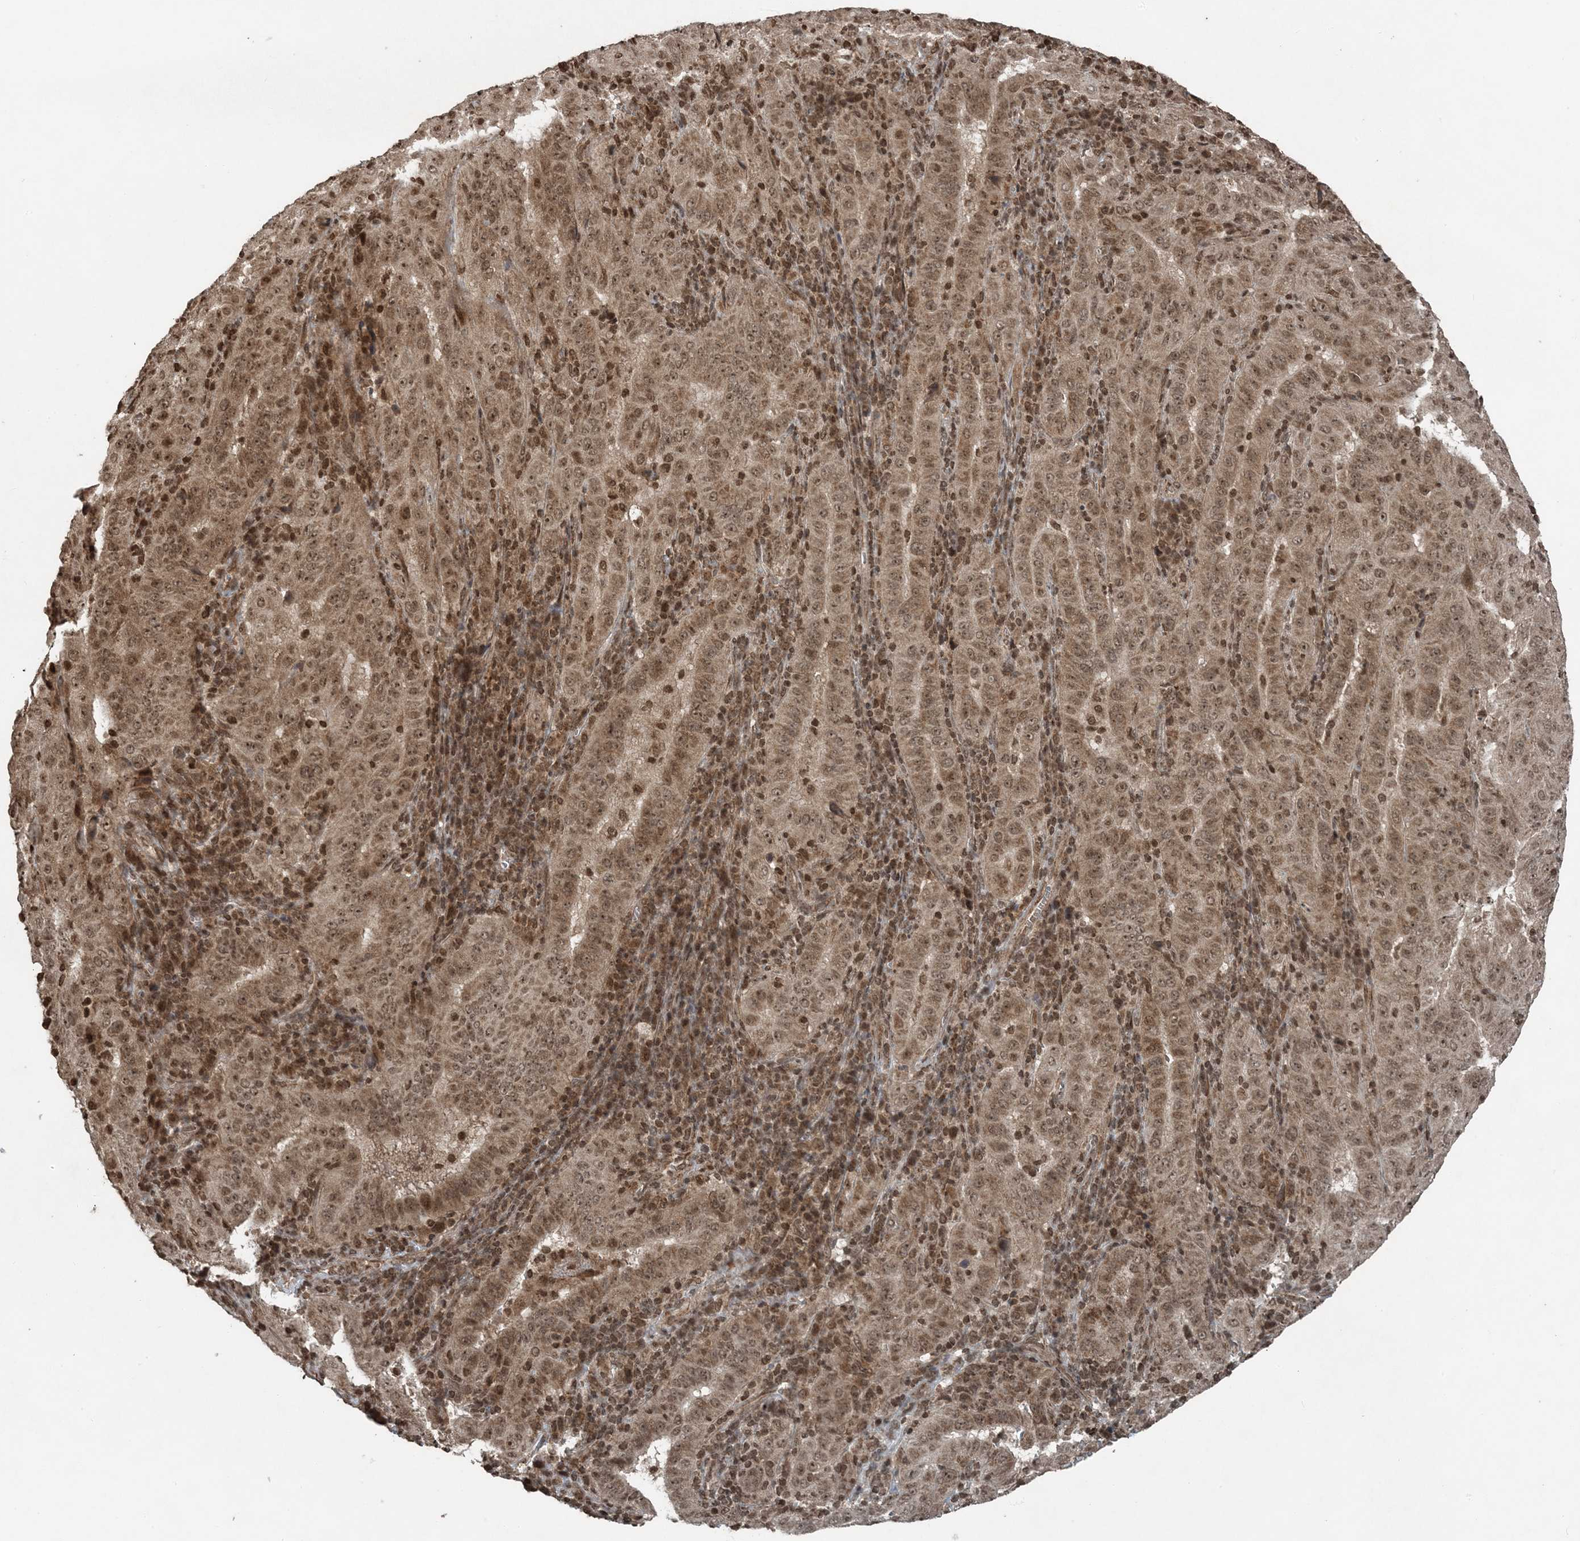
{"staining": {"intensity": "moderate", "quantity": ">75%", "location": "cytoplasmic/membranous,nuclear"}, "tissue": "pancreatic cancer", "cell_type": "Tumor cells", "image_type": "cancer", "snomed": [{"axis": "morphology", "description": "Adenocarcinoma, NOS"}, {"axis": "topography", "description": "Pancreas"}], "caption": "Approximately >75% of tumor cells in pancreatic cancer (adenocarcinoma) display moderate cytoplasmic/membranous and nuclear protein positivity as visualized by brown immunohistochemical staining.", "gene": "ZFAND2B", "patient": {"sex": "male", "age": 63}}